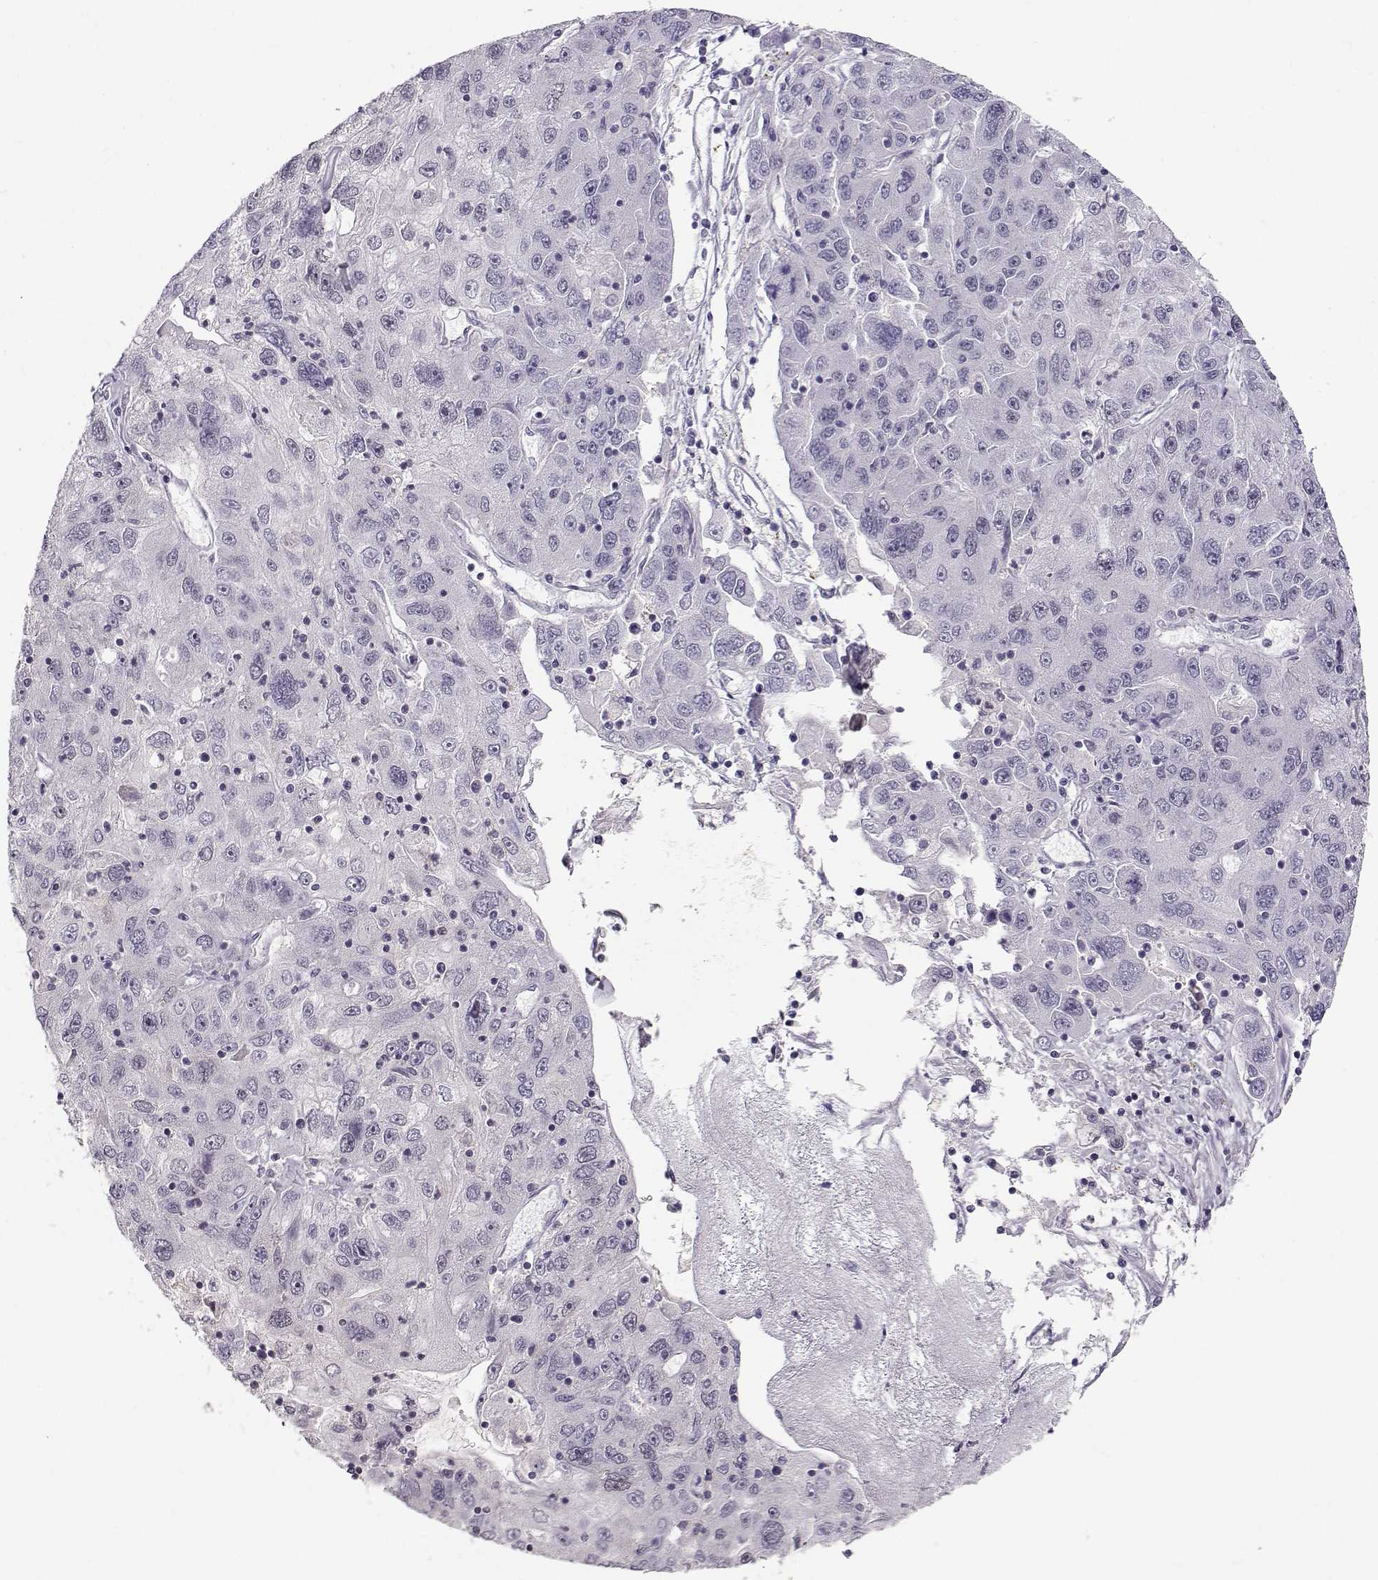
{"staining": {"intensity": "negative", "quantity": "none", "location": "none"}, "tissue": "stomach cancer", "cell_type": "Tumor cells", "image_type": "cancer", "snomed": [{"axis": "morphology", "description": "Adenocarcinoma, NOS"}, {"axis": "topography", "description": "Stomach"}], "caption": "Human adenocarcinoma (stomach) stained for a protein using IHC reveals no expression in tumor cells.", "gene": "TEPP", "patient": {"sex": "male", "age": 56}}